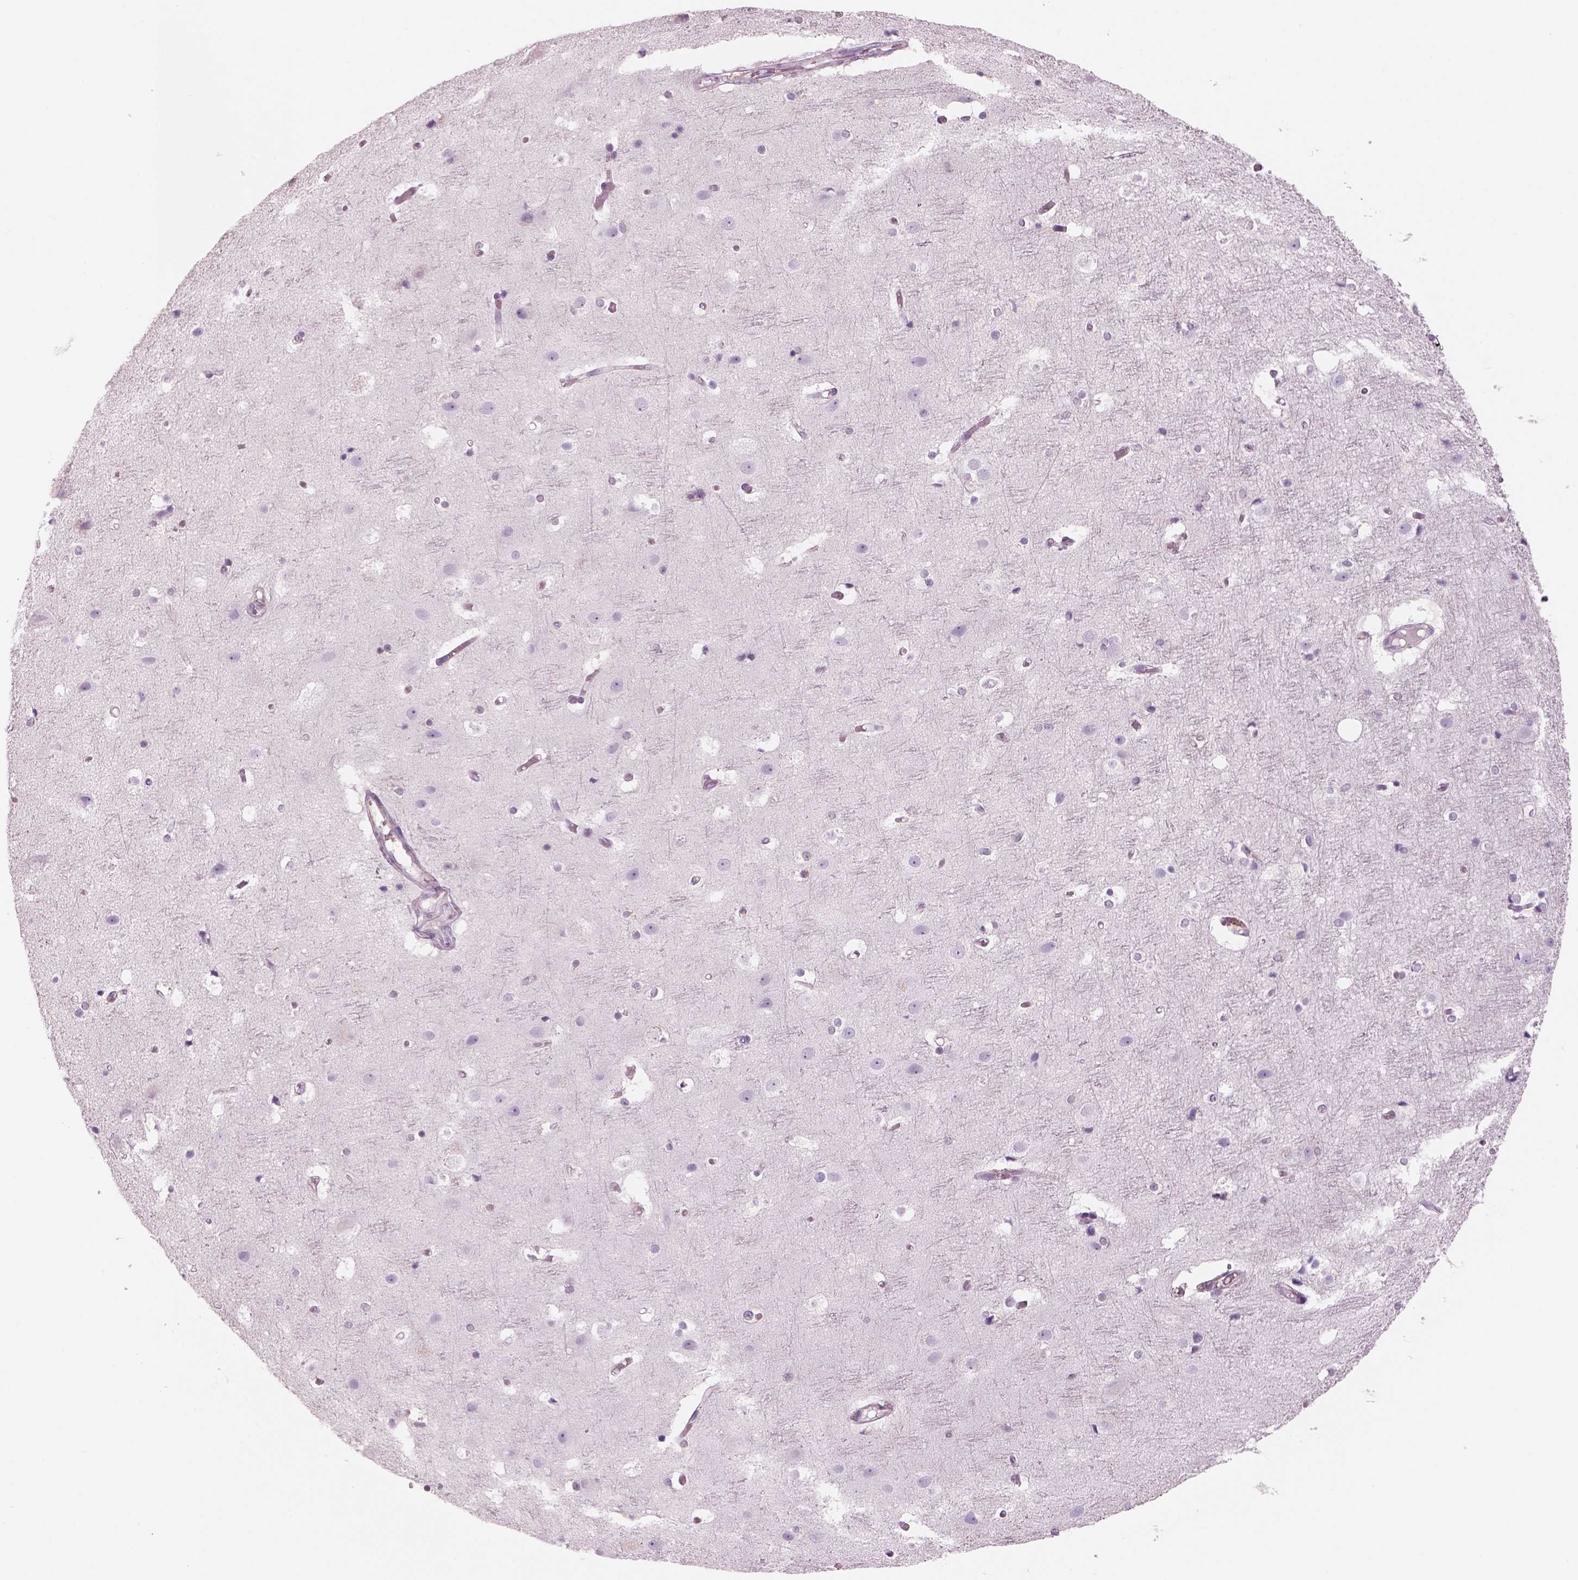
{"staining": {"intensity": "negative", "quantity": "none", "location": "none"}, "tissue": "cerebral cortex", "cell_type": "Endothelial cells", "image_type": "normal", "snomed": [{"axis": "morphology", "description": "Normal tissue, NOS"}, {"axis": "topography", "description": "Cerebral cortex"}], "caption": "DAB (3,3'-diaminobenzidine) immunohistochemical staining of normal human cerebral cortex demonstrates no significant positivity in endothelial cells. (Stains: DAB (3,3'-diaminobenzidine) immunohistochemistry with hematoxylin counter stain, Microscopy: brightfield microscopy at high magnification).", "gene": "SLC1A7", "patient": {"sex": "female", "age": 52}}